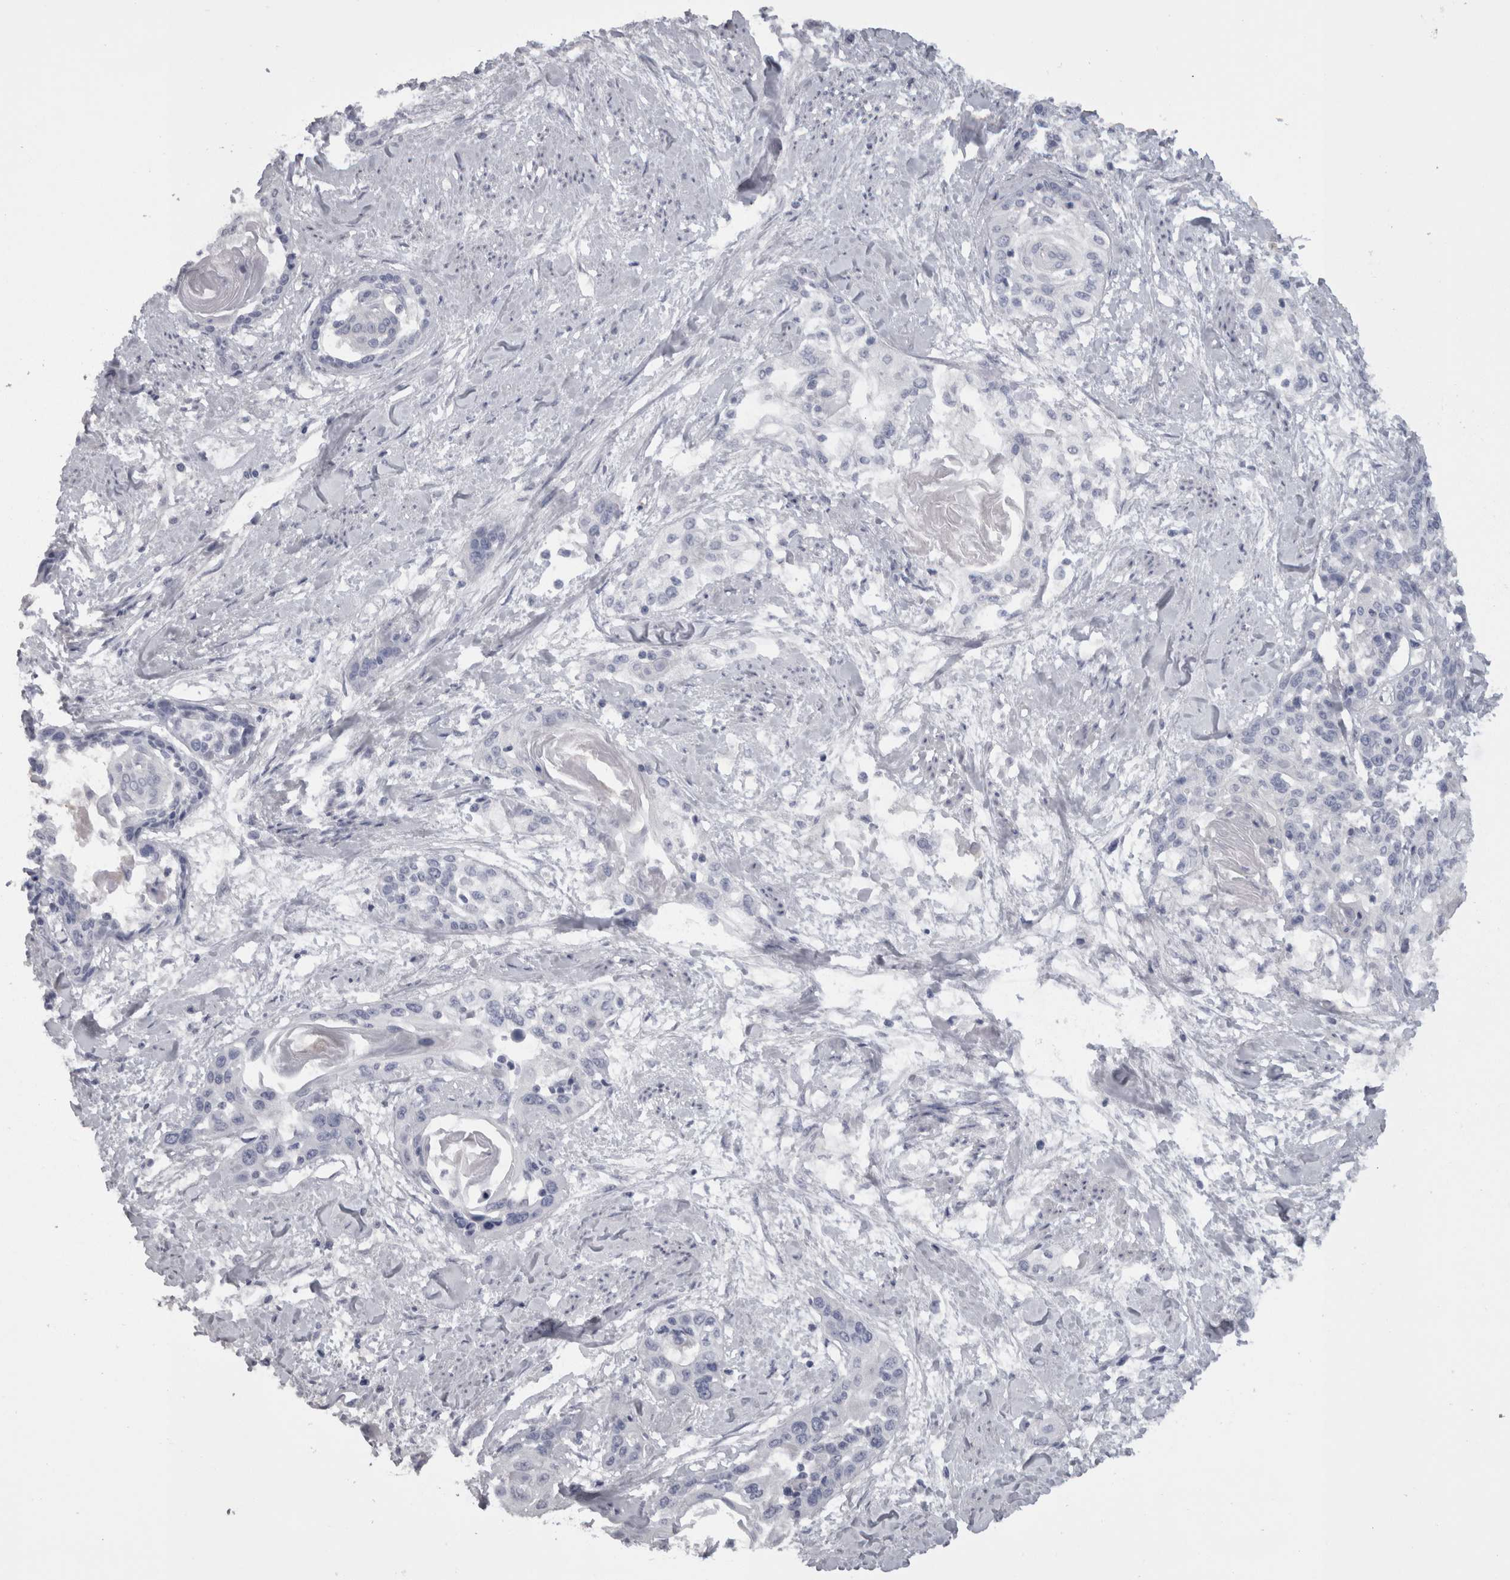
{"staining": {"intensity": "negative", "quantity": "none", "location": "none"}, "tissue": "cervical cancer", "cell_type": "Tumor cells", "image_type": "cancer", "snomed": [{"axis": "morphology", "description": "Squamous cell carcinoma, NOS"}, {"axis": "topography", "description": "Cervix"}], "caption": "The immunohistochemistry photomicrograph has no significant positivity in tumor cells of squamous cell carcinoma (cervical) tissue. Brightfield microscopy of IHC stained with DAB (brown) and hematoxylin (blue), captured at high magnification.", "gene": "CAMK2D", "patient": {"sex": "female", "age": 57}}